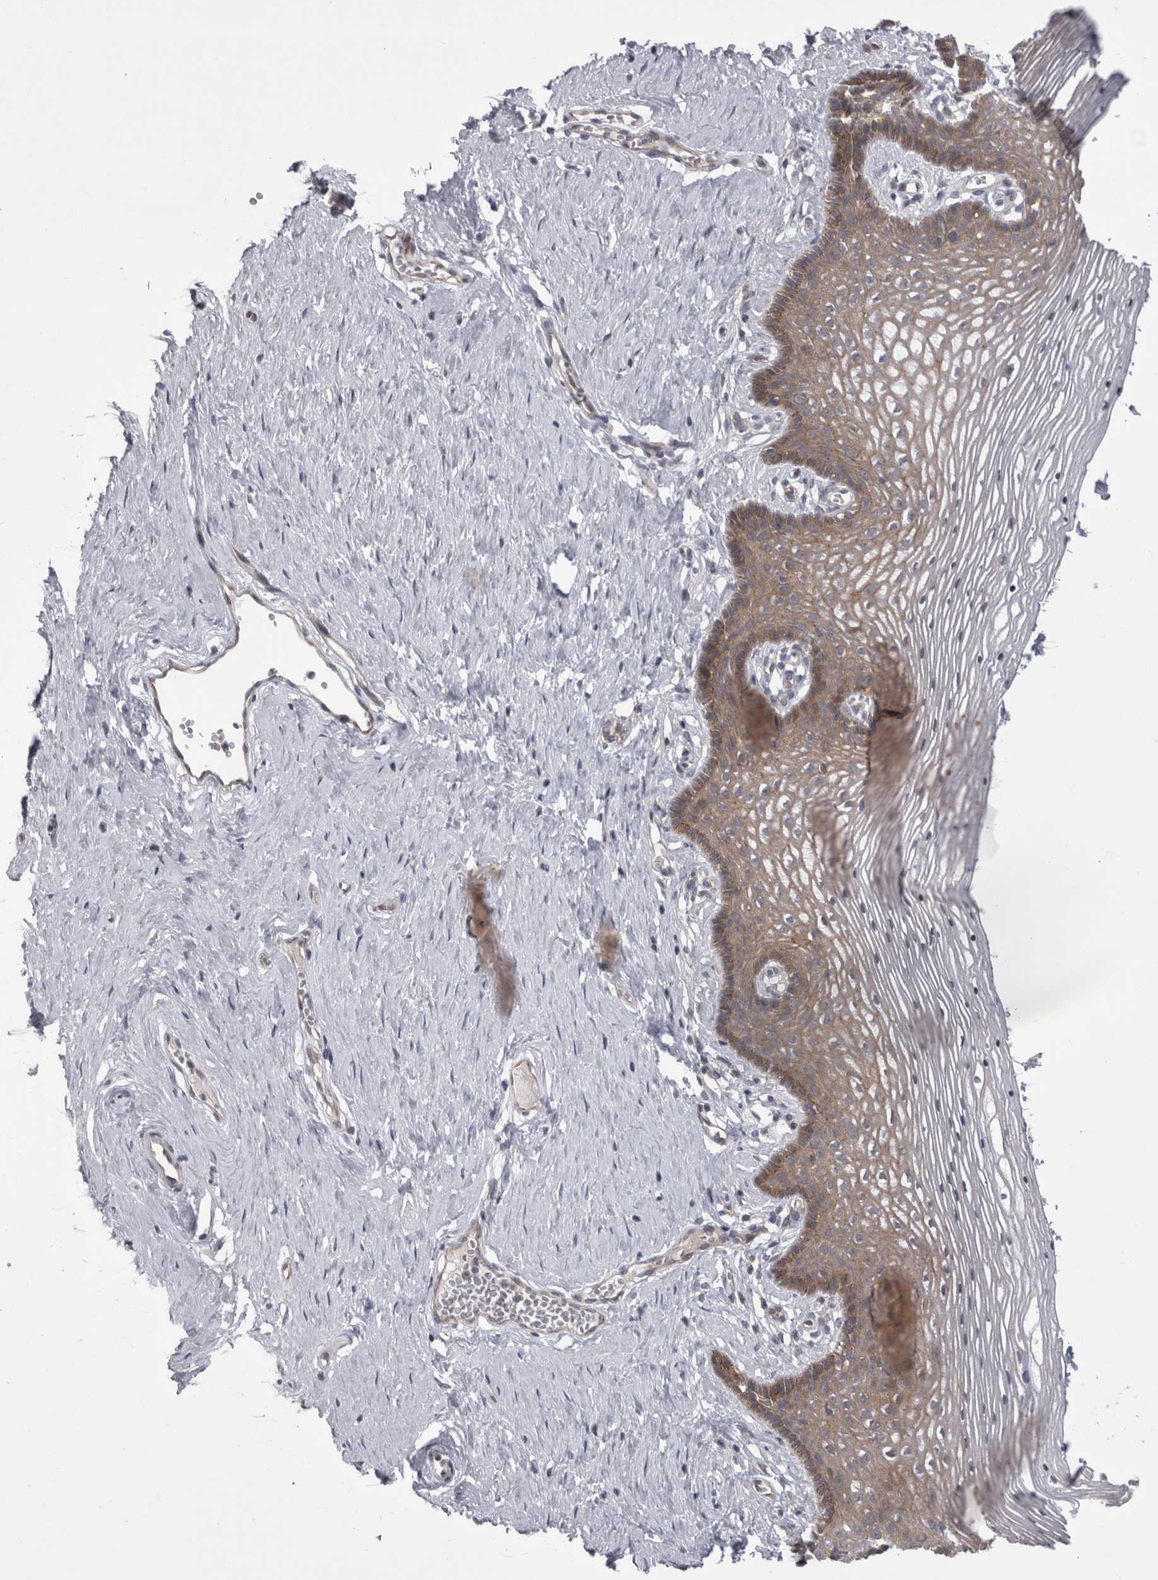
{"staining": {"intensity": "moderate", "quantity": "25%-75%", "location": "cytoplasmic/membranous"}, "tissue": "vagina", "cell_type": "Squamous epithelial cells", "image_type": "normal", "snomed": [{"axis": "morphology", "description": "Normal tissue, NOS"}, {"axis": "topography", "description": "Vagina"}], "caption": "The micrograph shows a brown stain indicating the presence of a protein in the cytoplasmic/membranous of squamous epithelial cells in vagina. The protein is stained brown, and the nuclei are stained in blue (DAB (3,3'-diaminobenzidine) IHC with brightfield microscopy, high magnification).", "gene": "NENF", "patient": {"sex": "female", "age": 32}}